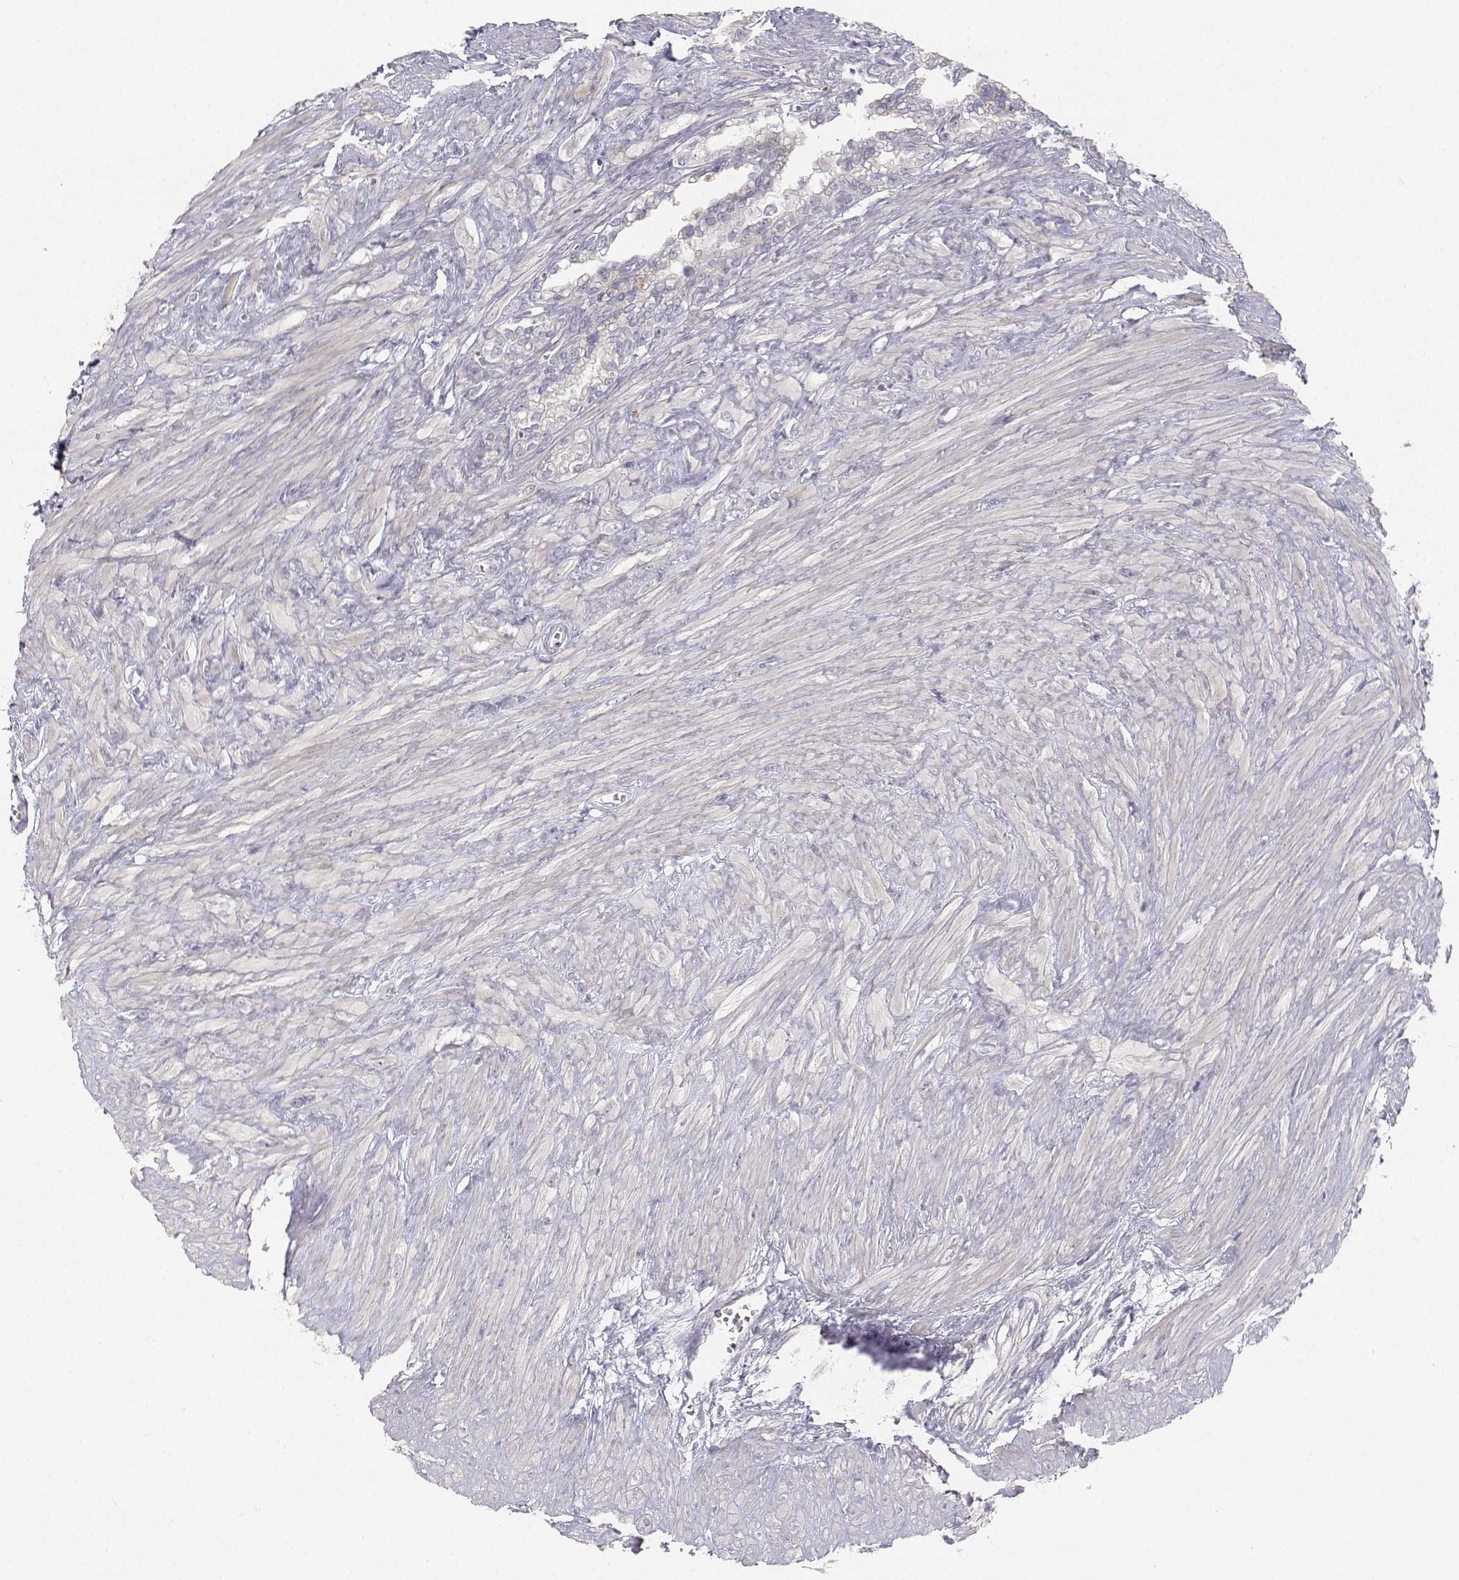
{"staining": {"intensity": "negative", "quantity": "none", "location": "none"}, "tissue": "seminal vesicle", "cell_type": "Glandular cells", "image_type": "normal", "snomed": [{"axis": "morphology", "description": "Normal tissue, NOS"}, {"axis": "morphology", "description": "Urothelial carcinoma, NOS"}, {"axis": "topography", "description": "Urinary bladder"}, {"axis": "topography", "description": "Seminal veicle"}], "caption": "This is a micrograph of IHC staining of unremarkable seminal vesicle, which shows no staining in glandular cells.", "gene": "GLIPR1L2", "patient": {"sex": "male", "age": 76}}